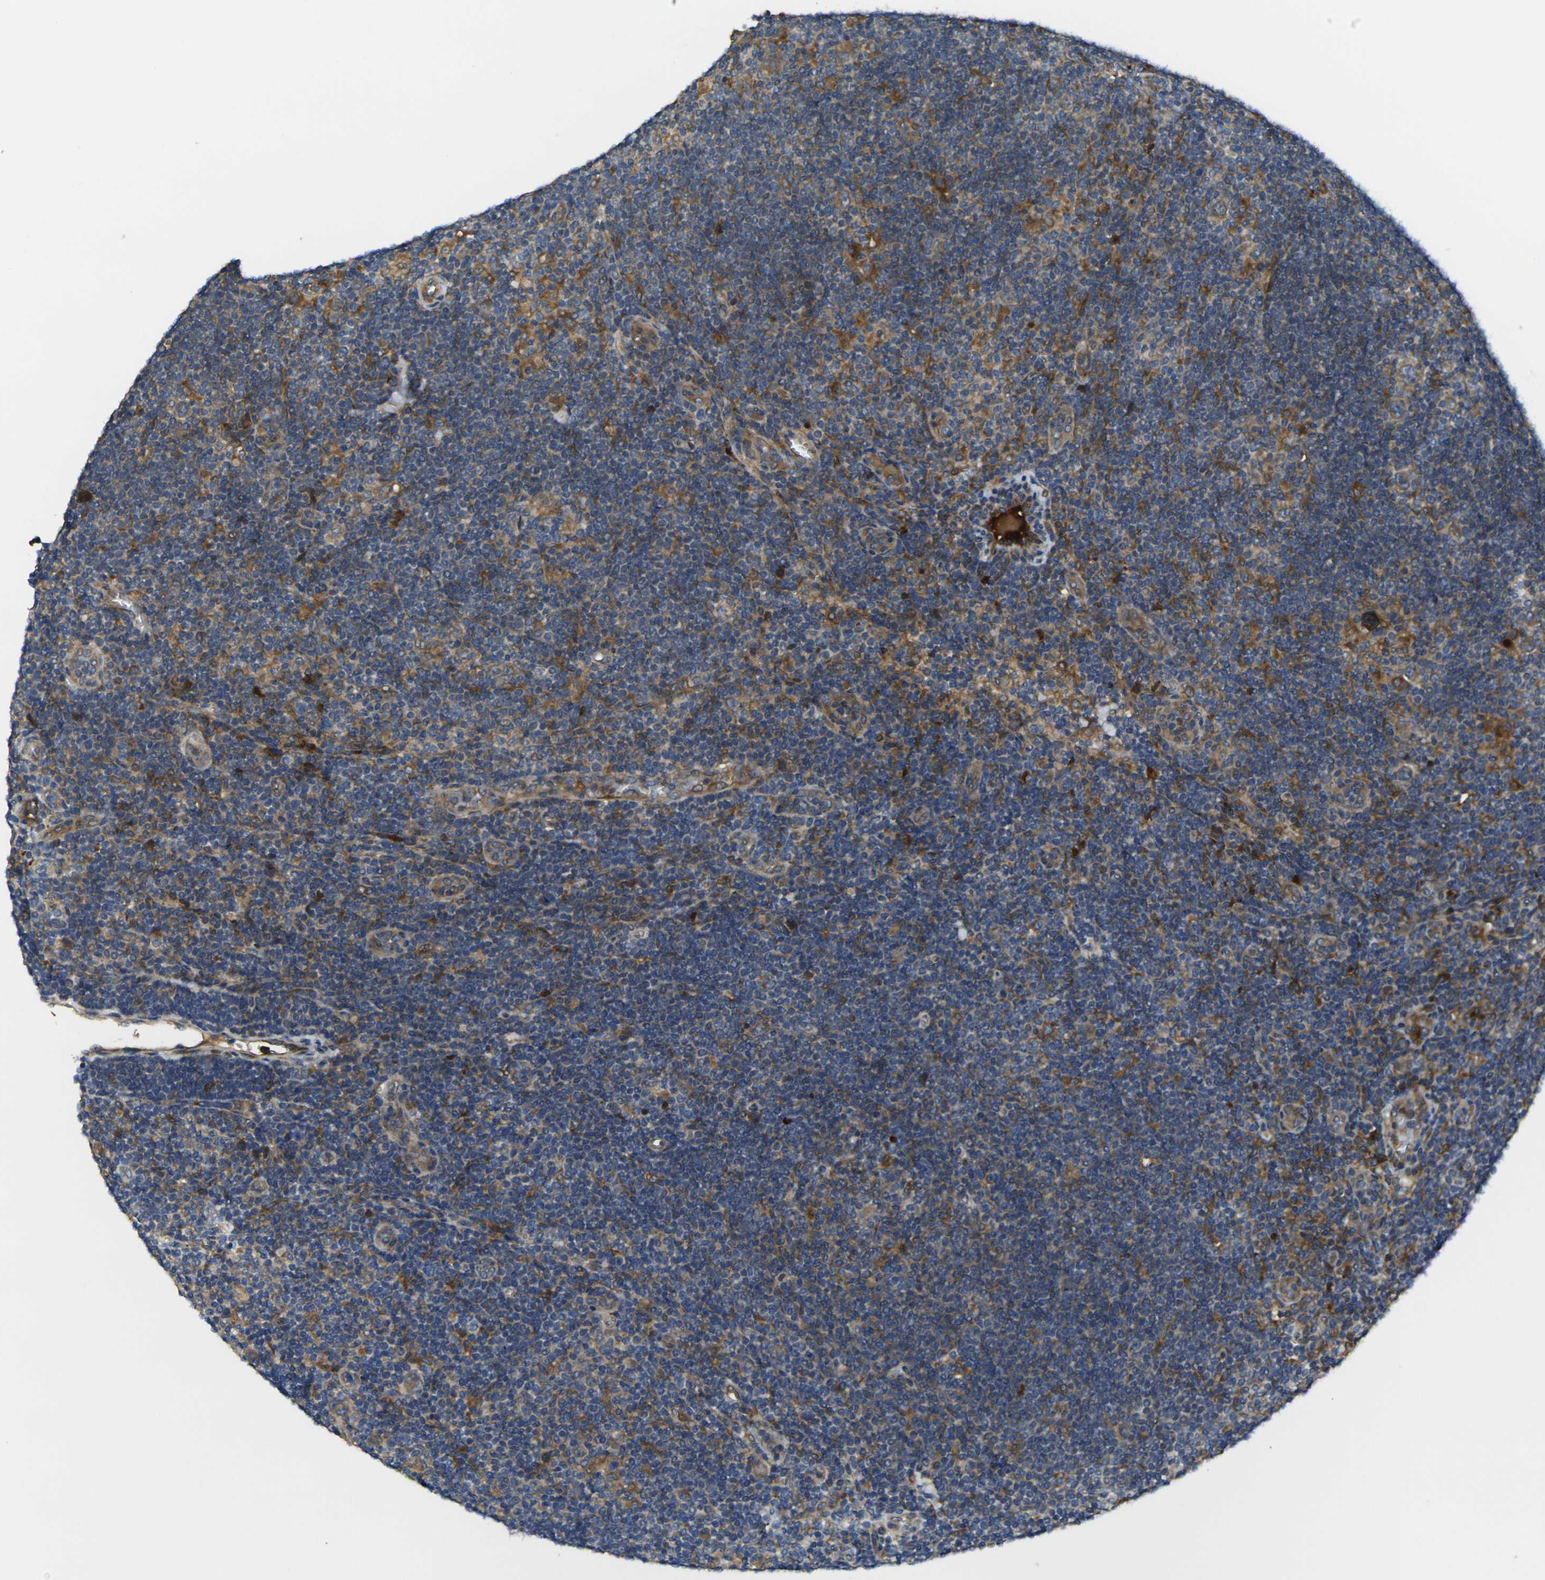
{"staining": {"intensity": "weak", "quantity": ">75%", "location": "cytoplasmic/membranous"}, "tissue": "lymphoma", "cell_type": "Tumor cells", "image_type": "cancer", "snomed": [{"axis": "morphology", "description": "Hodgkin's disease, NOS"}, {"axis": "topography", "description": "Lymph node"}], "caption": "Lymphoma tissue reveals weak cytoplasmic/membranous positivity in about >75% of tumor cells The staining was performed using DAB to visualize the protein expression in brown, while the nuclei were stained in blue with hematoxylin (Magnification: 20x).", "gene": "FZD1", "patient": {"sex": "female", "age": 57}}